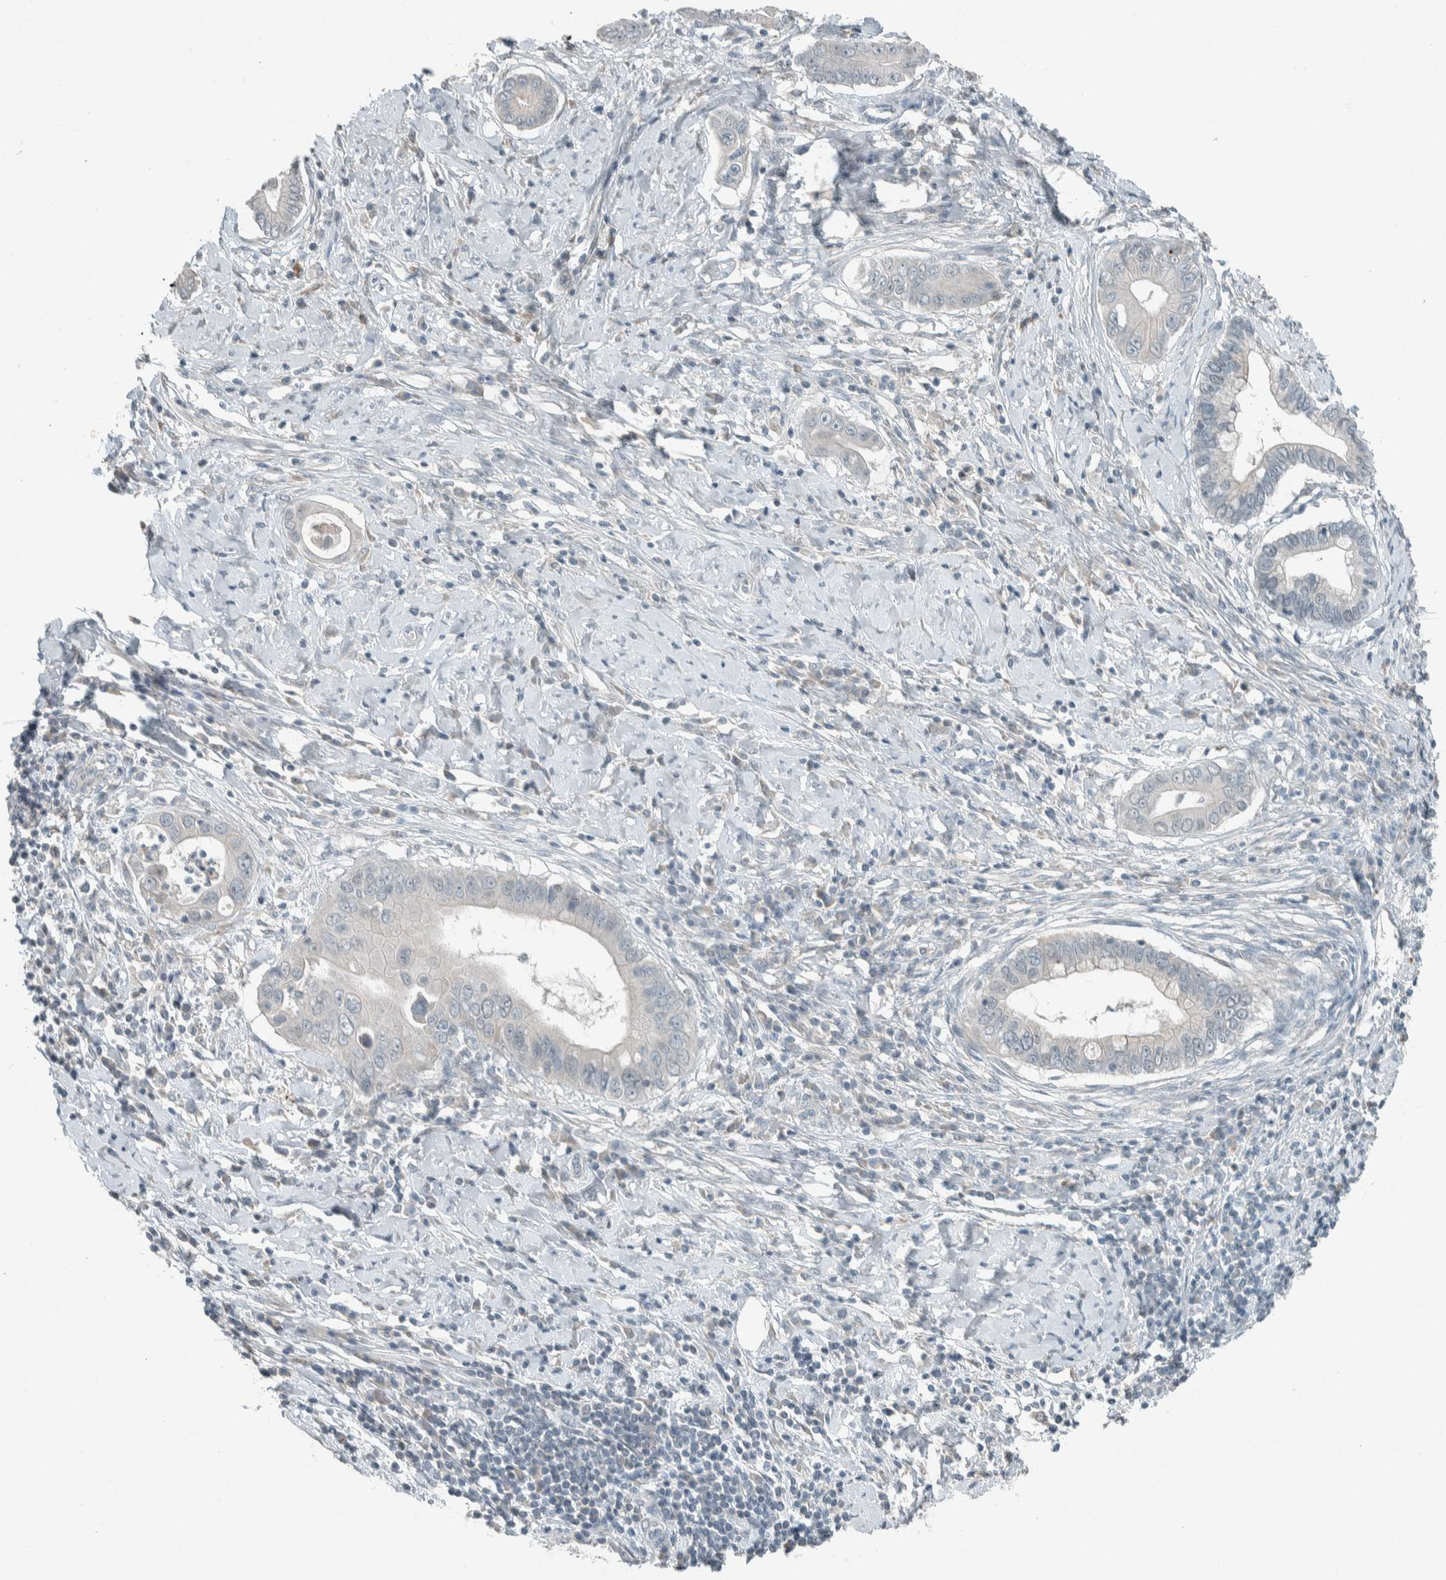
{"staining": {"intensity": "negative", "quantity": "none", "location": "none"}, "tissue": "cervical cancer", "cell_type": "Tumor cells", "image_type": "cancer", "snomed": [{"axis": "morphology", "description": "Adenocarcinoma, NOS"}, {"axis": "topography", "description": "Cervix"}], "caption": "IHC of human cervical cancer shows no positivity in tumor cells.", "gene": "CERCAM", "patient": {"sex": "female", "age": 44}}